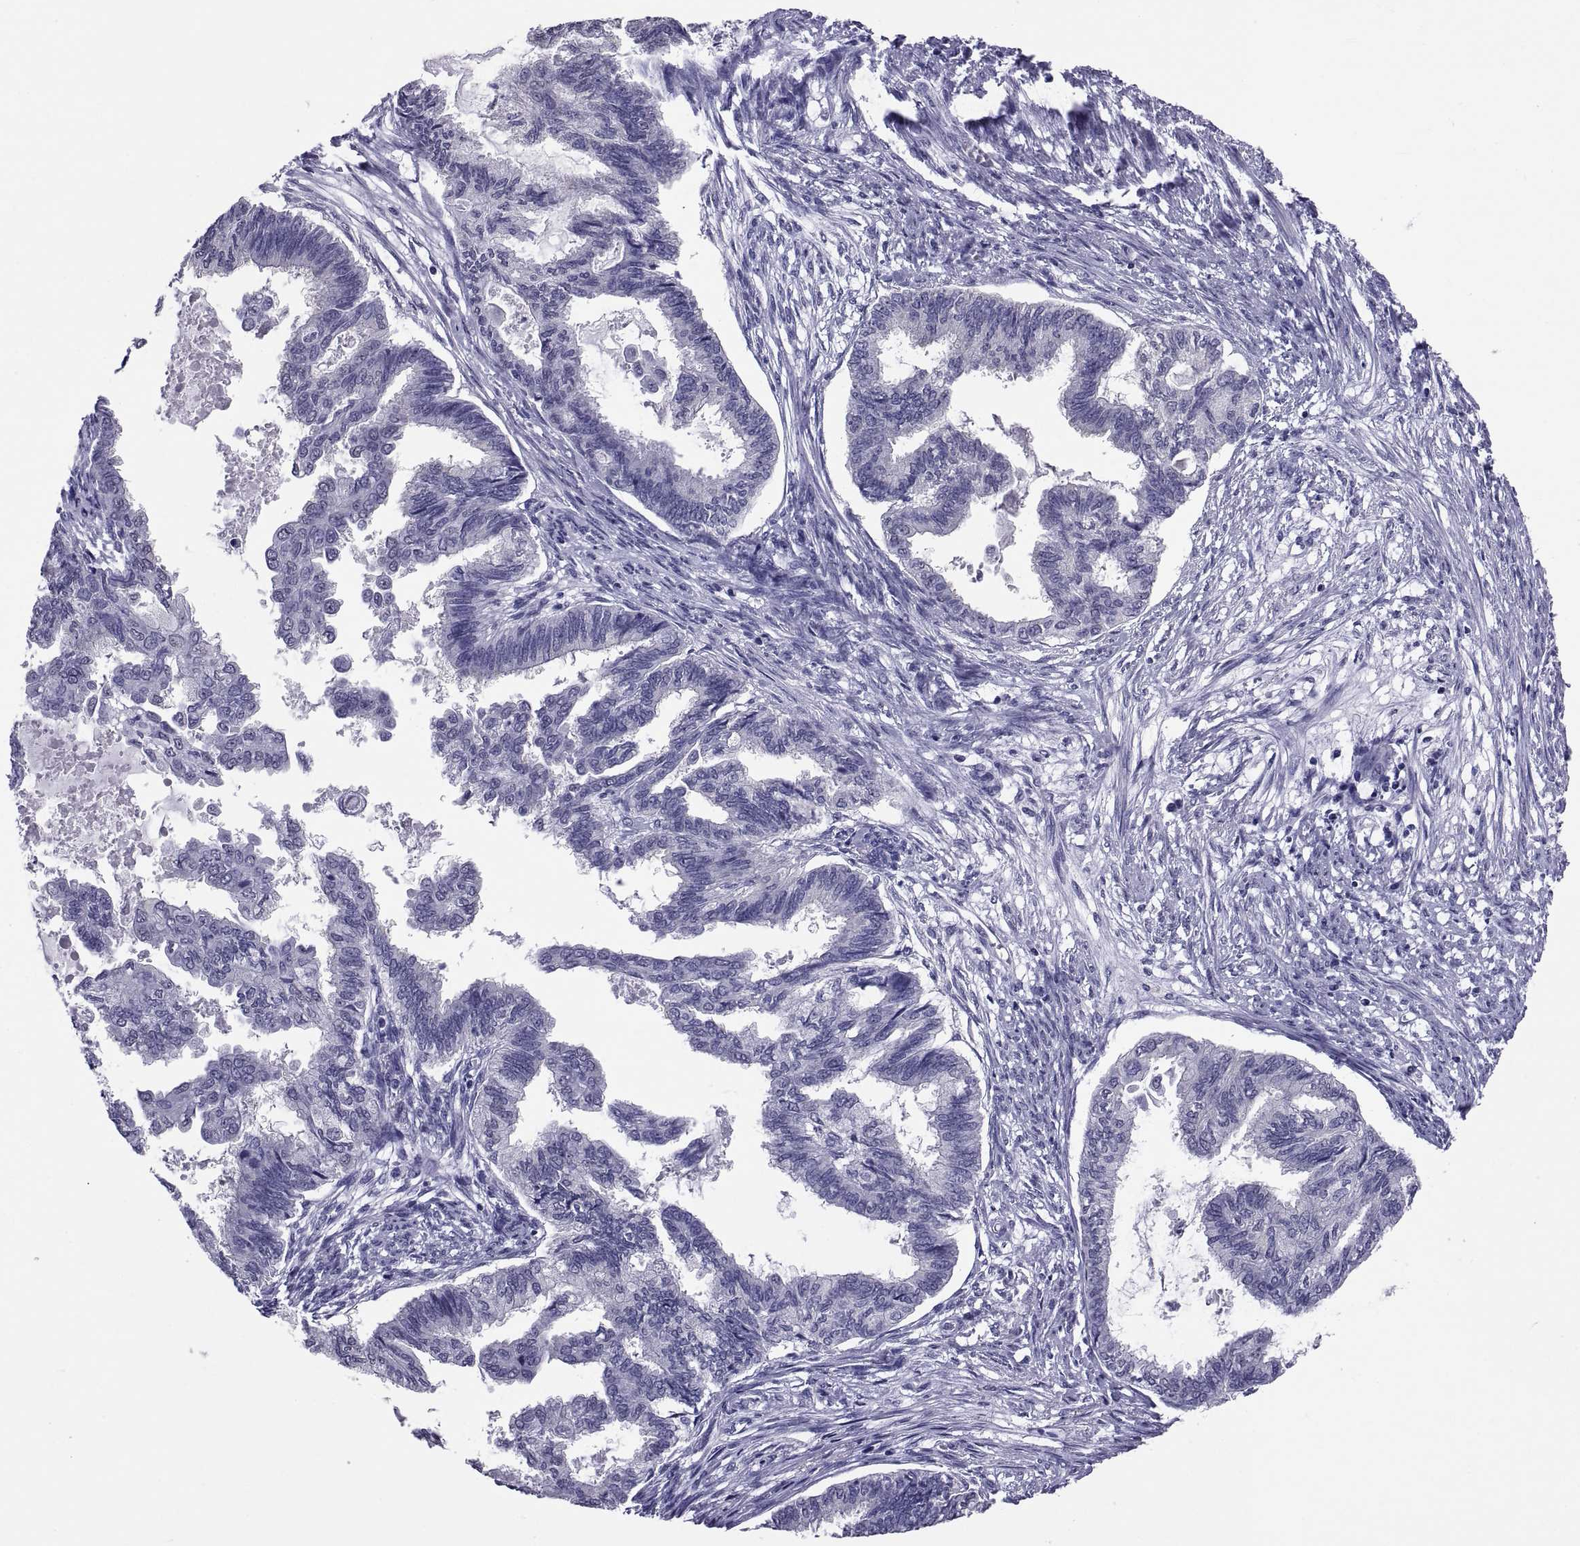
{"staining": {"intensity": "negative", "quantity": "none", "location": "none"}, "tissue": "endometrial cancer", "cell_type": "Tumor cells", "image_type": "cancer", "snomed": [{"axis": "morphology", "description": "Adenocarcinoma, NOS"}, {"axis": "topography", "description": "Endometrium"}], "caption": "An immunohistochemistry micrograph of adenocarcinoma (endometrial) is shown. There is no staining in tumor cells of adenocarcinoma (endometrial).", "gene": "TGFBR3L", "patient": {"sex": "female", "age": 86}}